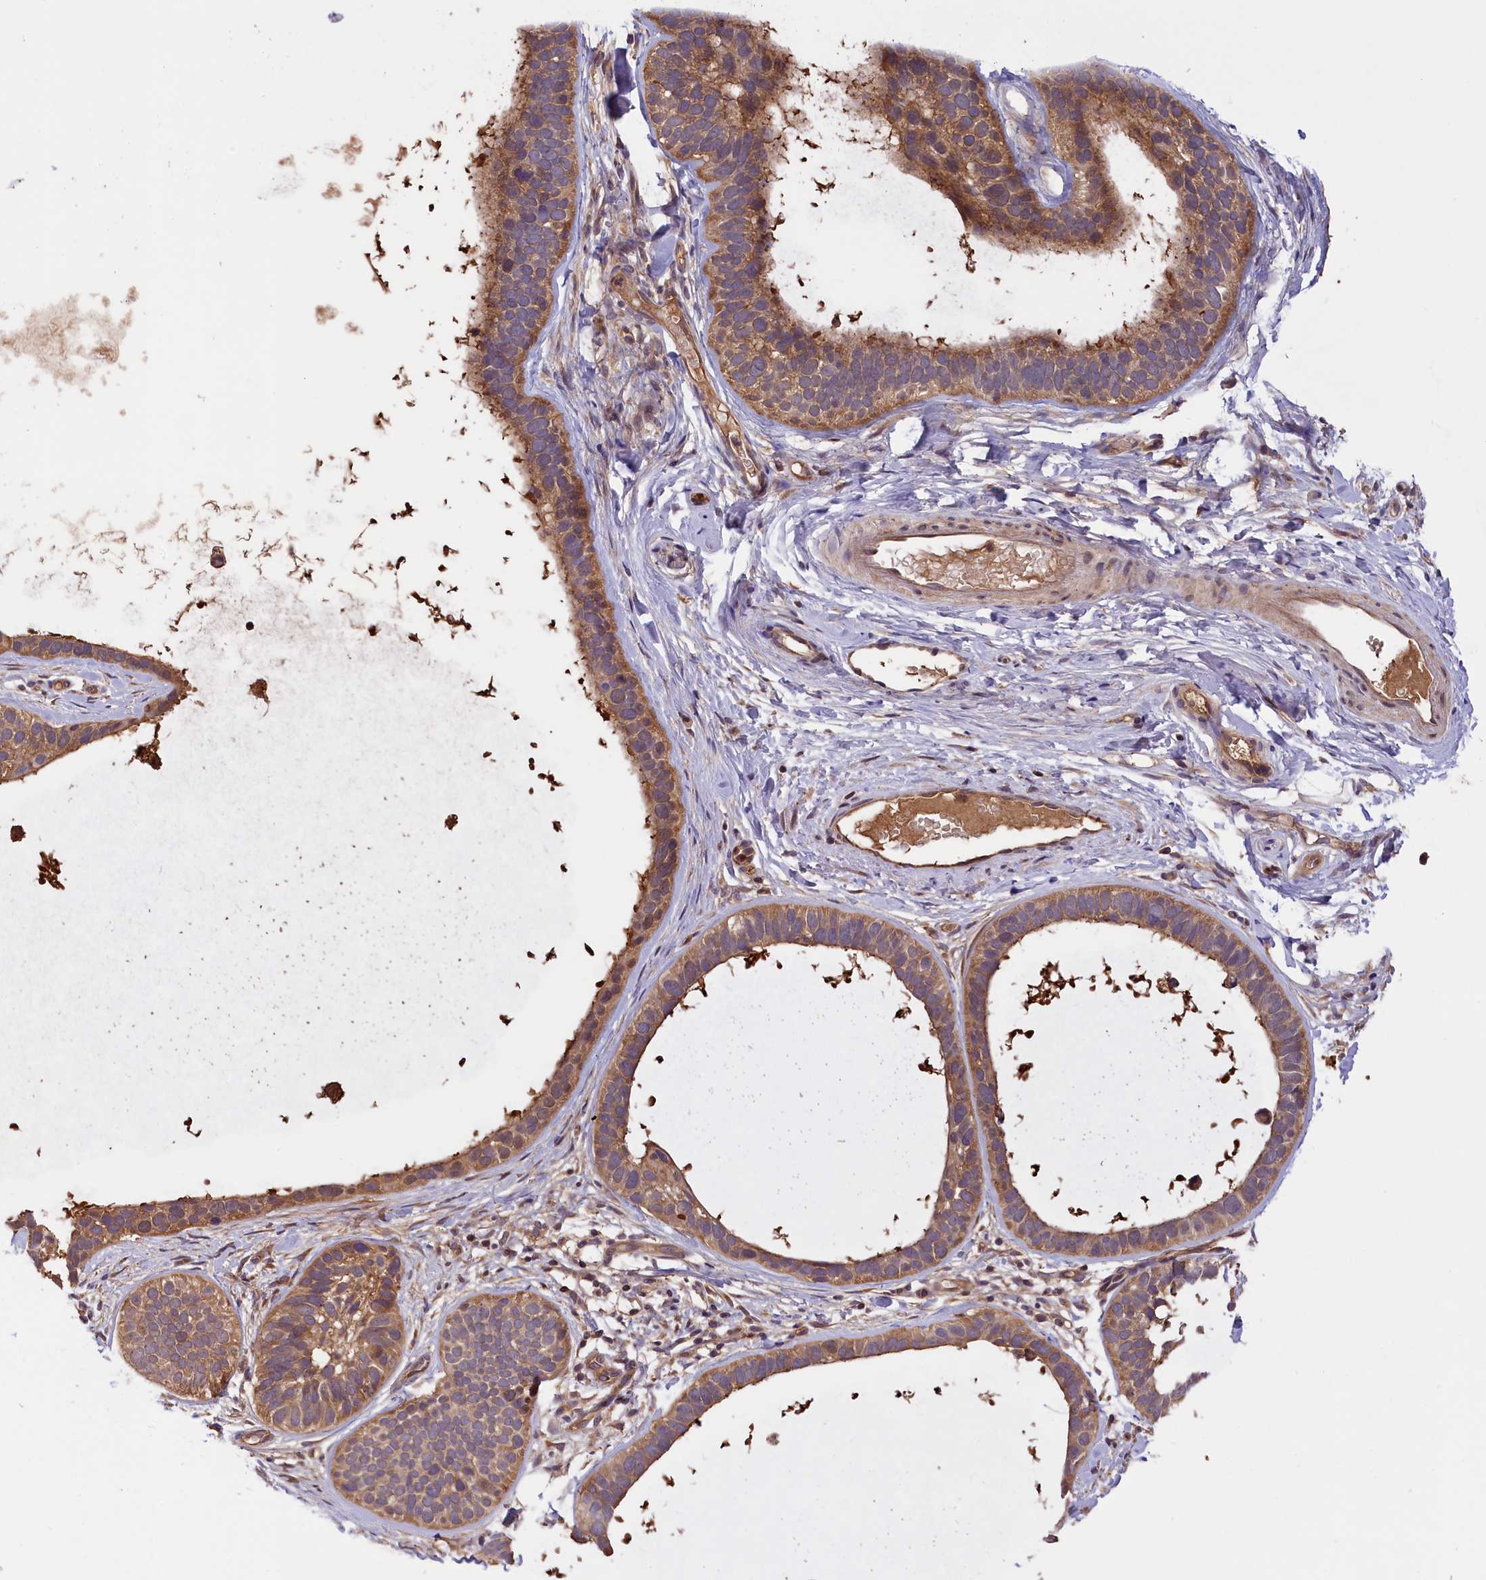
{"staining": {"intensity": "moderate", "quantity": ">75%", "location": "cytoplasmic/membranous"}, "tissue": "skin cancer", "cell_type": "Tumor cells", "image_type": "cancer", "snomed": [{"axis": "morphology", "description": "Basal cell carcinoma"}, {"axis": "topography", "description": "Skin"}], "caption": "This photomicrograph demonstrates immunohistochemistry (IHC) staining of human basal cell carcinoma (skin), with medium moderate cytoplasmic/membranous positivity in approximately >75% of tumor cells.", "gene": "SETD6", "patient": {"sex": "male", "age": 62}}